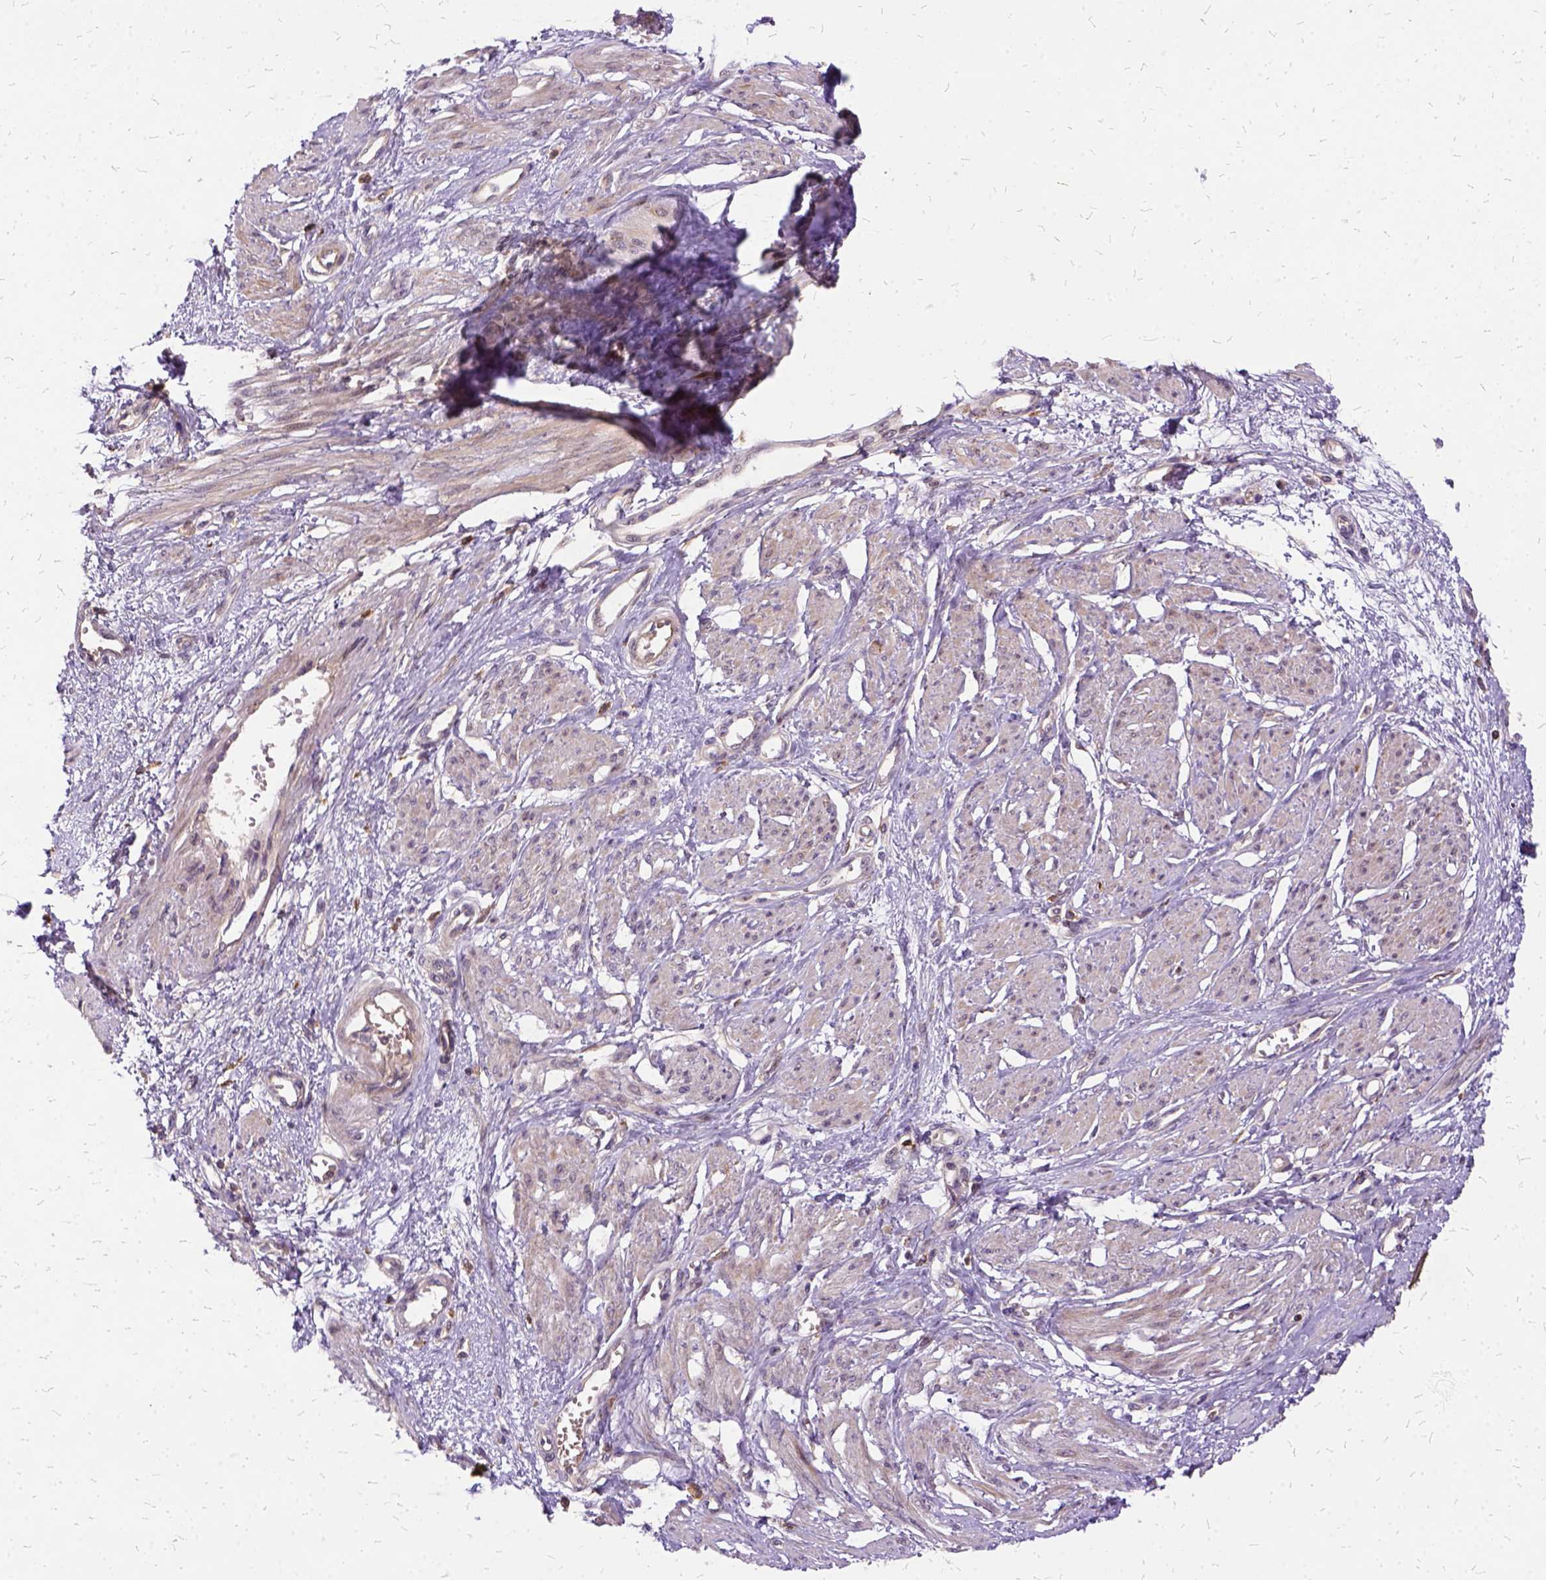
{"staining": {"intensity": "weak", "quantity": ">75%", "location": "cytoplasmic/membranous"}, "tissue": "smooth muscle", "cell_type": "Smooth muscle cells", "image_type": "normal", "snomed": [{"axis": "morphology", "description": "Normal tissue, NOS"}, {"axis": "topography", "description": "Smooth muscle"}, {"axis": "topography", "description": "Uterus"}], "caption": "This is a micrograph of immunohistochemistry staining of normal smooth muscle, which shows weak staining in the cytoplasmic/membranous of smooth muscle cells.", "gene": "ILRUN", "patient": {"sex": "female", "age": 39}}